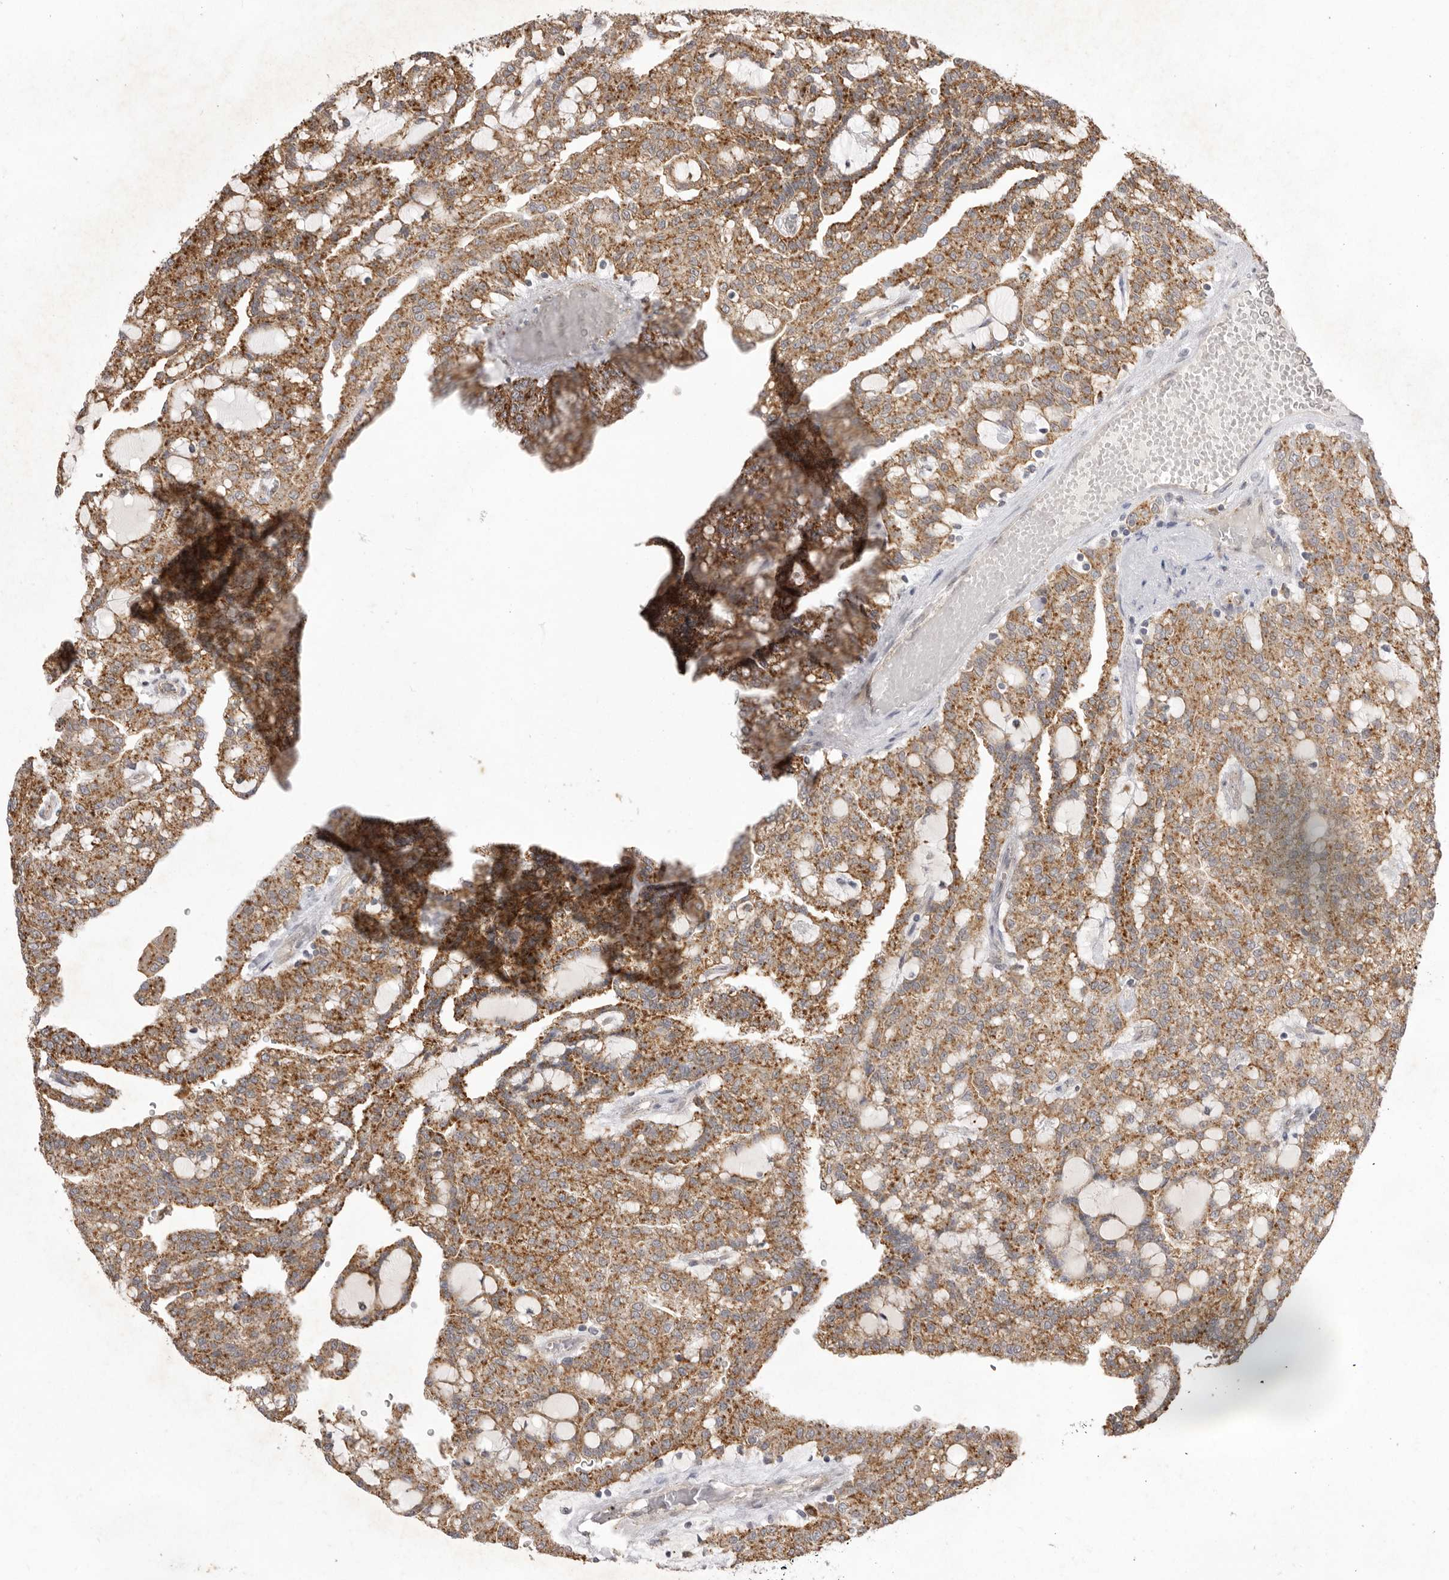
{"staining": {"intensity": "moderate", "quantity": ">75%", "location": "cytoplasmic/membranous"}, "tissue": "renal cancer", "cell_type": "Tumor cells", "image_type": "cancer", "snomed": [{"axis": "morphology", "description": "Adenocarcinoma, NOS"}, {"axis": "topography", "description": "Kidney"}], "caption": "Protein analysis of renal cancer (adenocarcinoma) tissue displays moderate cytoplasmic/membranous expression in about >75% of tumor cells.", "gene": "TLR3", "patient": {"sex": "male", "age": 63}}